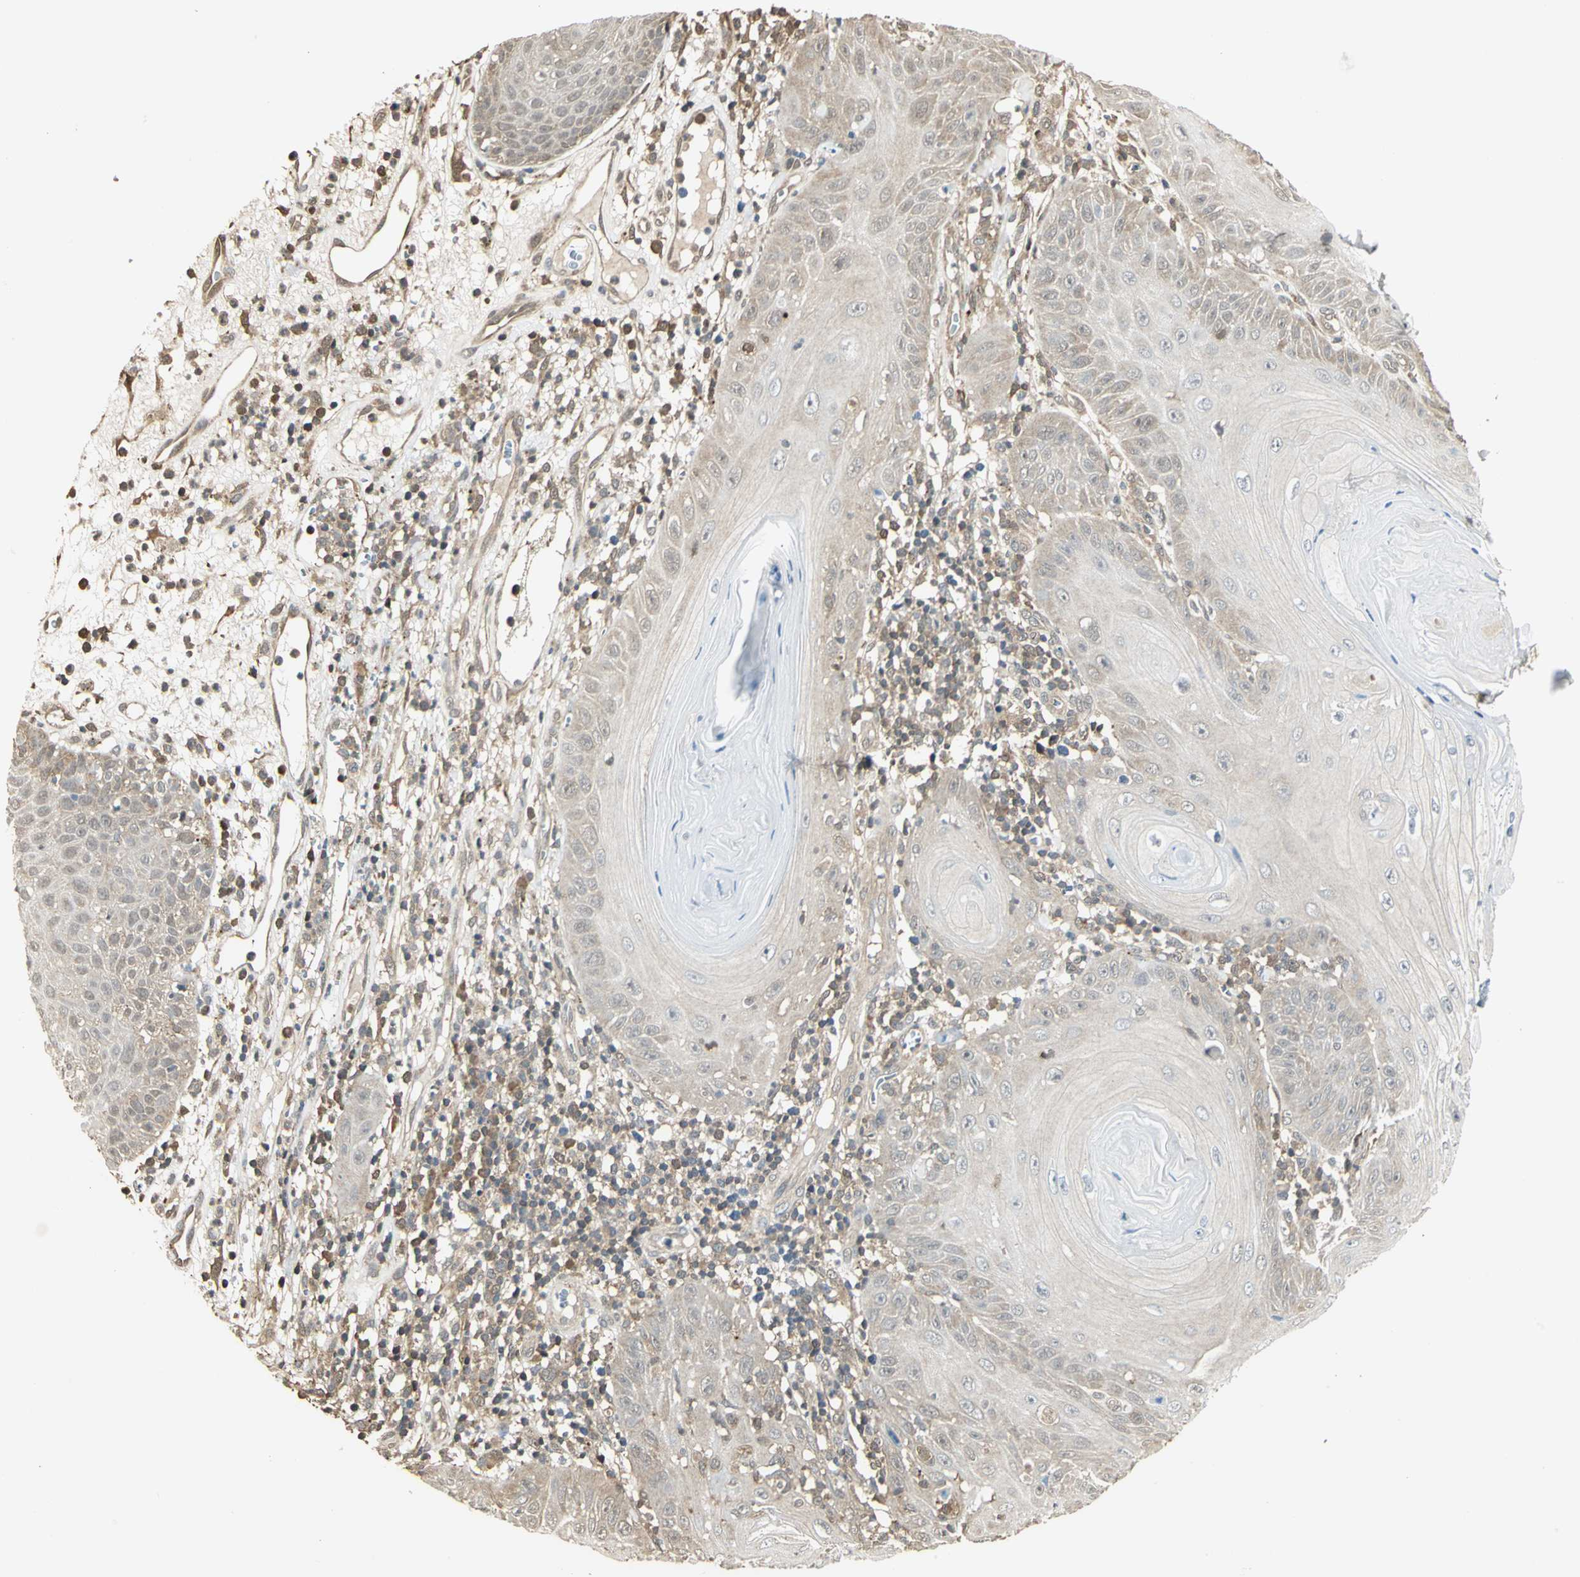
{"staining": {"intensity": "weak", "quantity": ">75%", "location": "cytoplasmic/membranous"}, "tissue": "skin cancer", "cell_type": "Tumor cells", "image_type": "cancer", "snomed": [{"axis": "morphology", "description": "Squamous cell carcinoma, NOS"}, {"axis": "topography", "description": "Skin"}], "caption": "DAB (3,3'-diaminobenzidine) immunohistochemical staining of skin cancer demonstrates weak cytoplasmic/membranous protein positivity in approximately >75% of tumor cells.", "gene": "PARK7", "patient": {"sex": "female", "age": 78}}